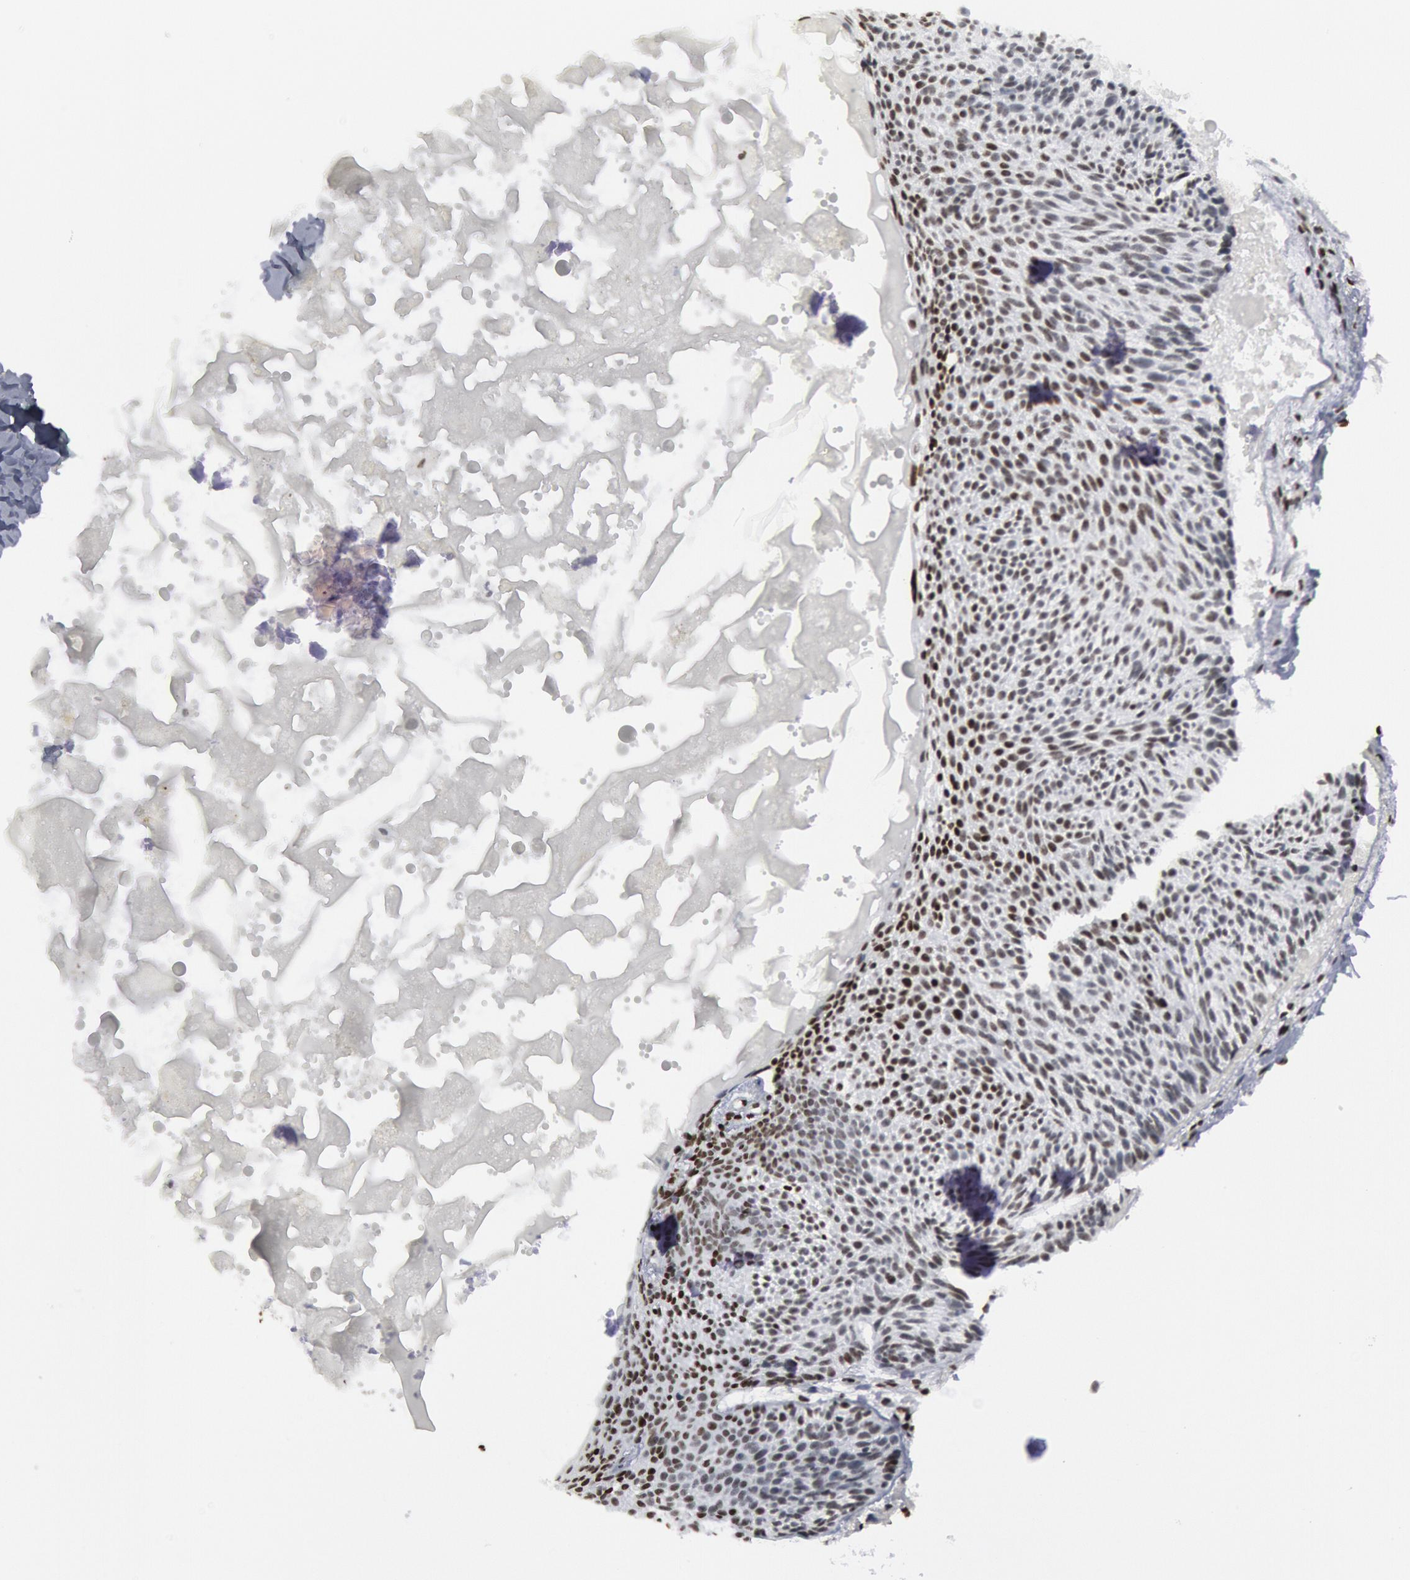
{"staining": {"intensity": "weak", "quantity": "25%-75%", "location": "nuclear"}, "tissue": "skin cancer", "cell_type": "Tumor cells", "image_type": "cancer", "snomed": [{"axis": "morphology", "description": "Basal cell carcinoma"}, {"axis": "topography", "description": "Skin"}], "caption": "The micrograph demonstrates immunohistochemical staining of basal cell carcinoma (skin). There is weak nuclear expression is identified in approximately 25%-75% of tumor cells.", "gene": "MECP2", "patient": {"sex": "male", "age": 84}}